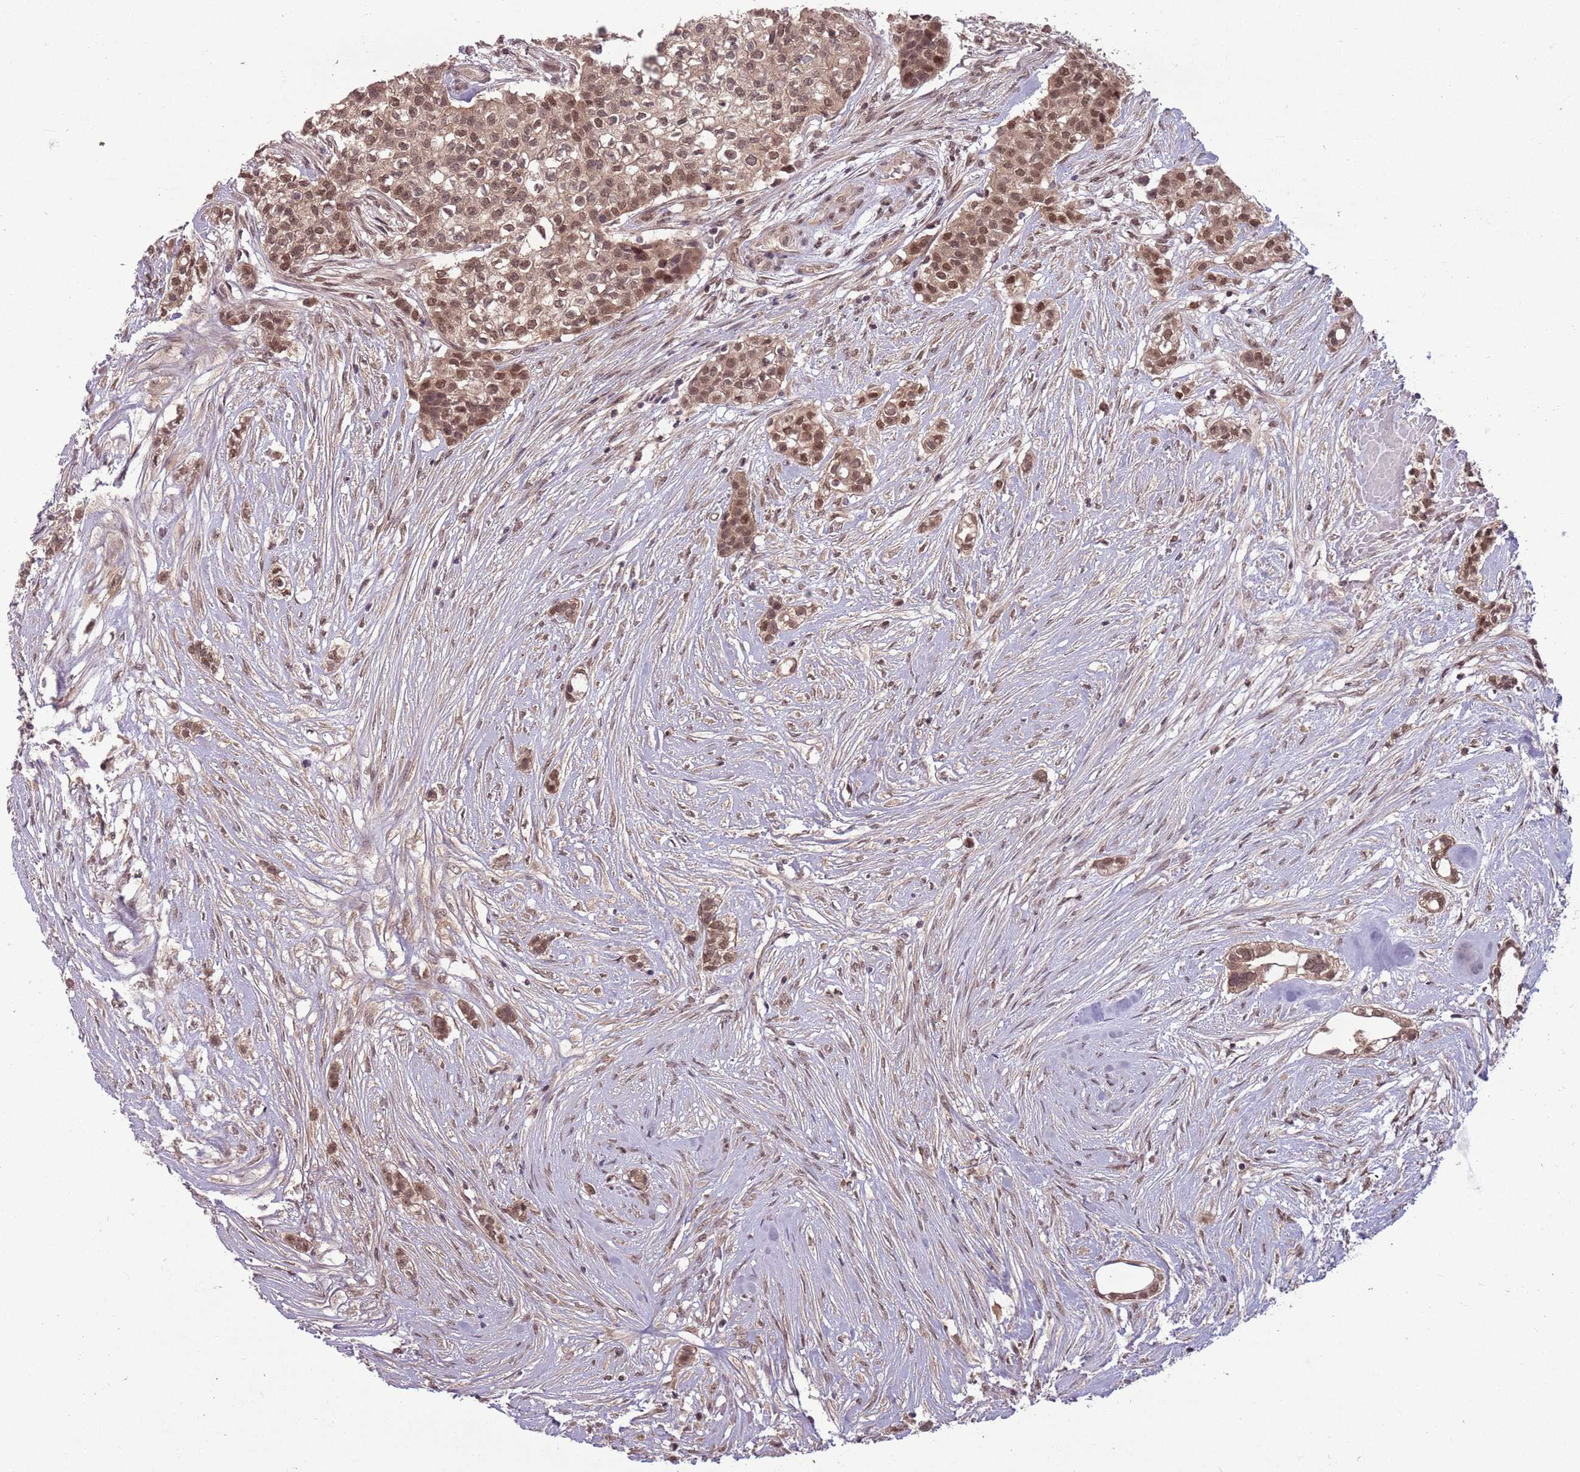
{"staining": {"intensity": "moderate", "quantity": ">75%", "location": "nuclear"}, "tissue": "head and neck cancer", "cell_type": "Tumor cells", "image_type": "cancer", "snomed": [{"axis": "morphology", "description": "Adenocarcinoma, NOS"}, {"axis": "topography", "description": "Head-Neck"}], "caption": "There is medium levels of moderate nuclear expression in tumor cells of head and neck cancer, as demonstrated by immunohistochemical staining (brown color).", "gene": "ADAMTS3", "patient": {"sex": "male", "age": 81}}